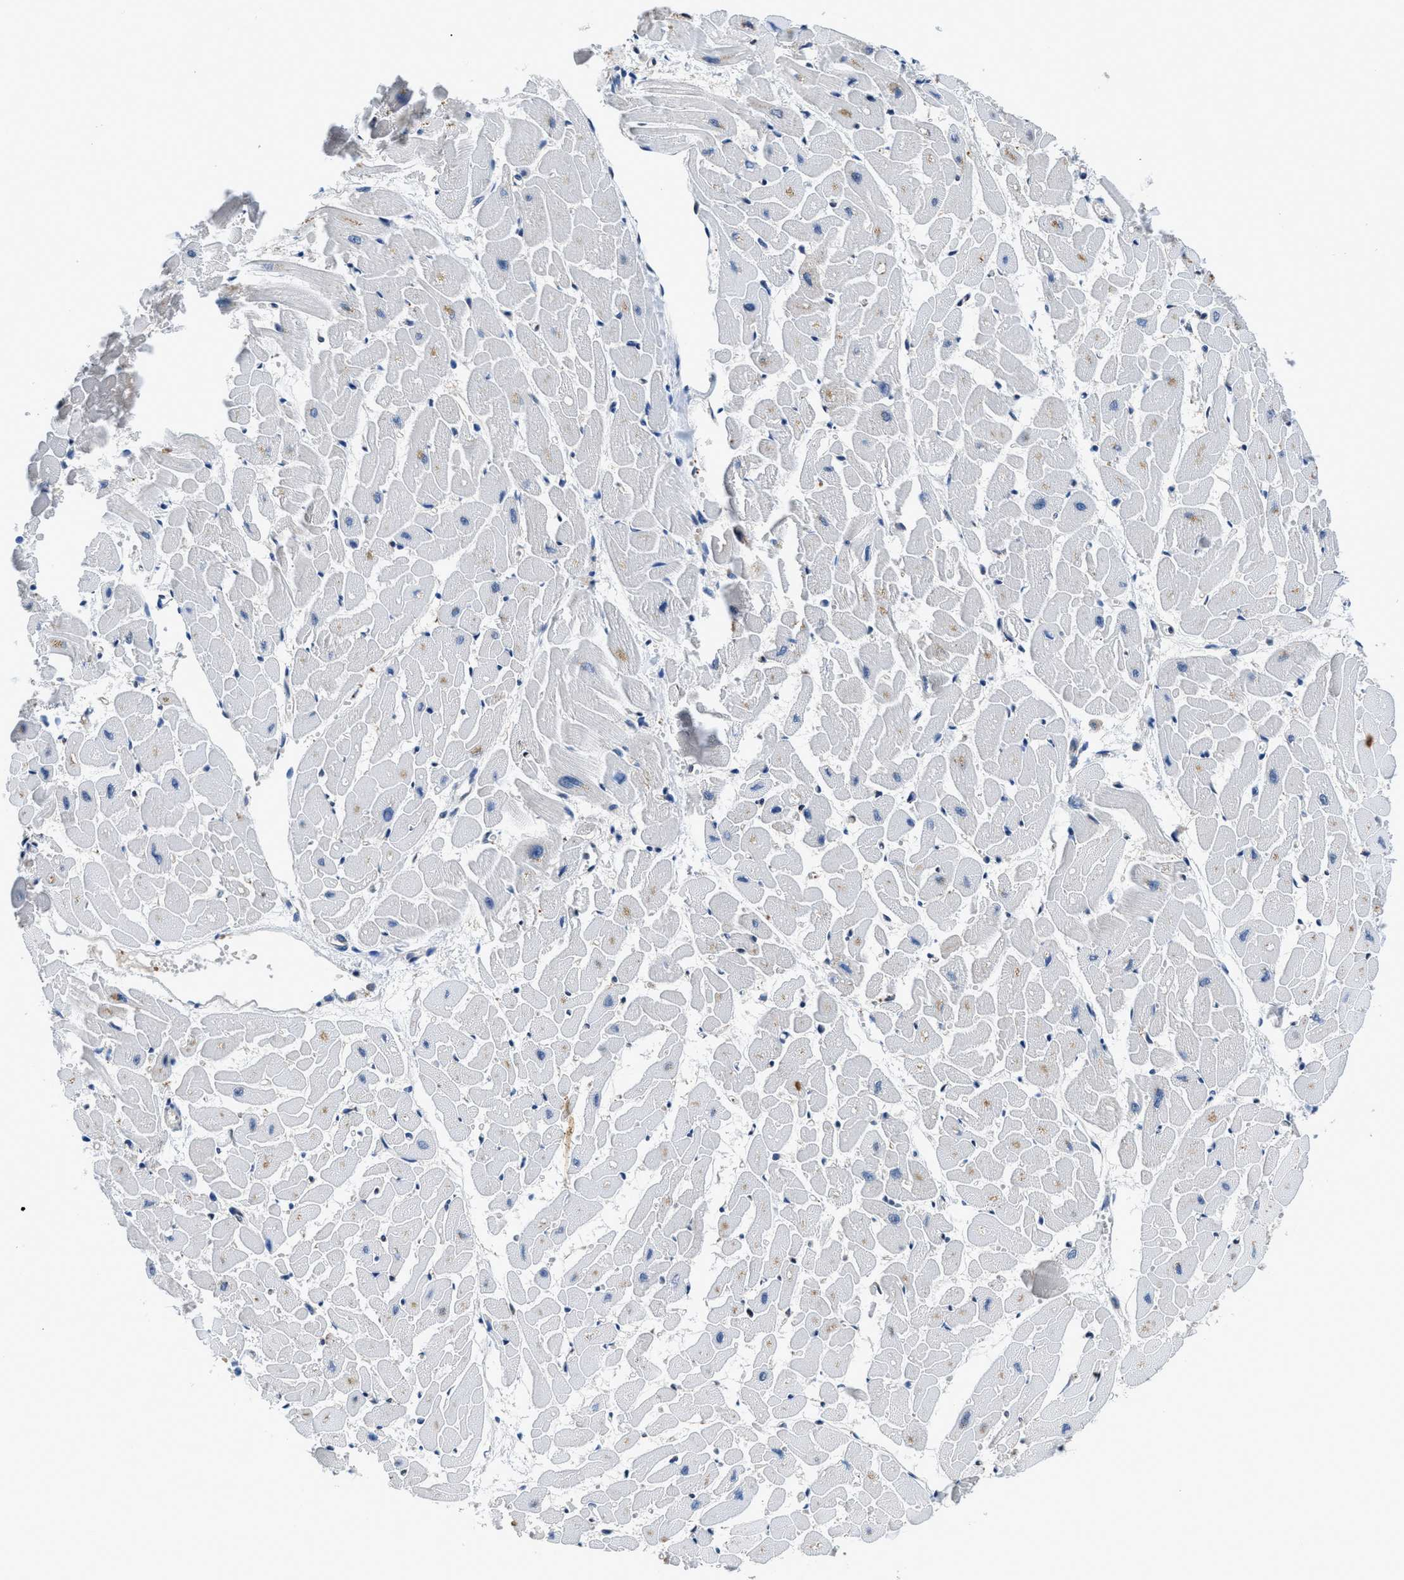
{"staining": {"intensity": "negative", "quantity": "none", "location": "none"}, "tissue": "heart muscle", "cell_type": "Cardiomyocytes", "image_type": "normal", "snomed": [{"axis": "morphology", "description": "Normal tissue, NOS"}, {"axis": "topography", "description": "Heart"}], "caption": "Unremarkable heart muscle was stained to show a protein in brown. There is no significant expression in cardiomyocytes. Nuclei are stained in blue.", "gene": "HNRNPF", "patient": {"sex": "female", "age": 19}}